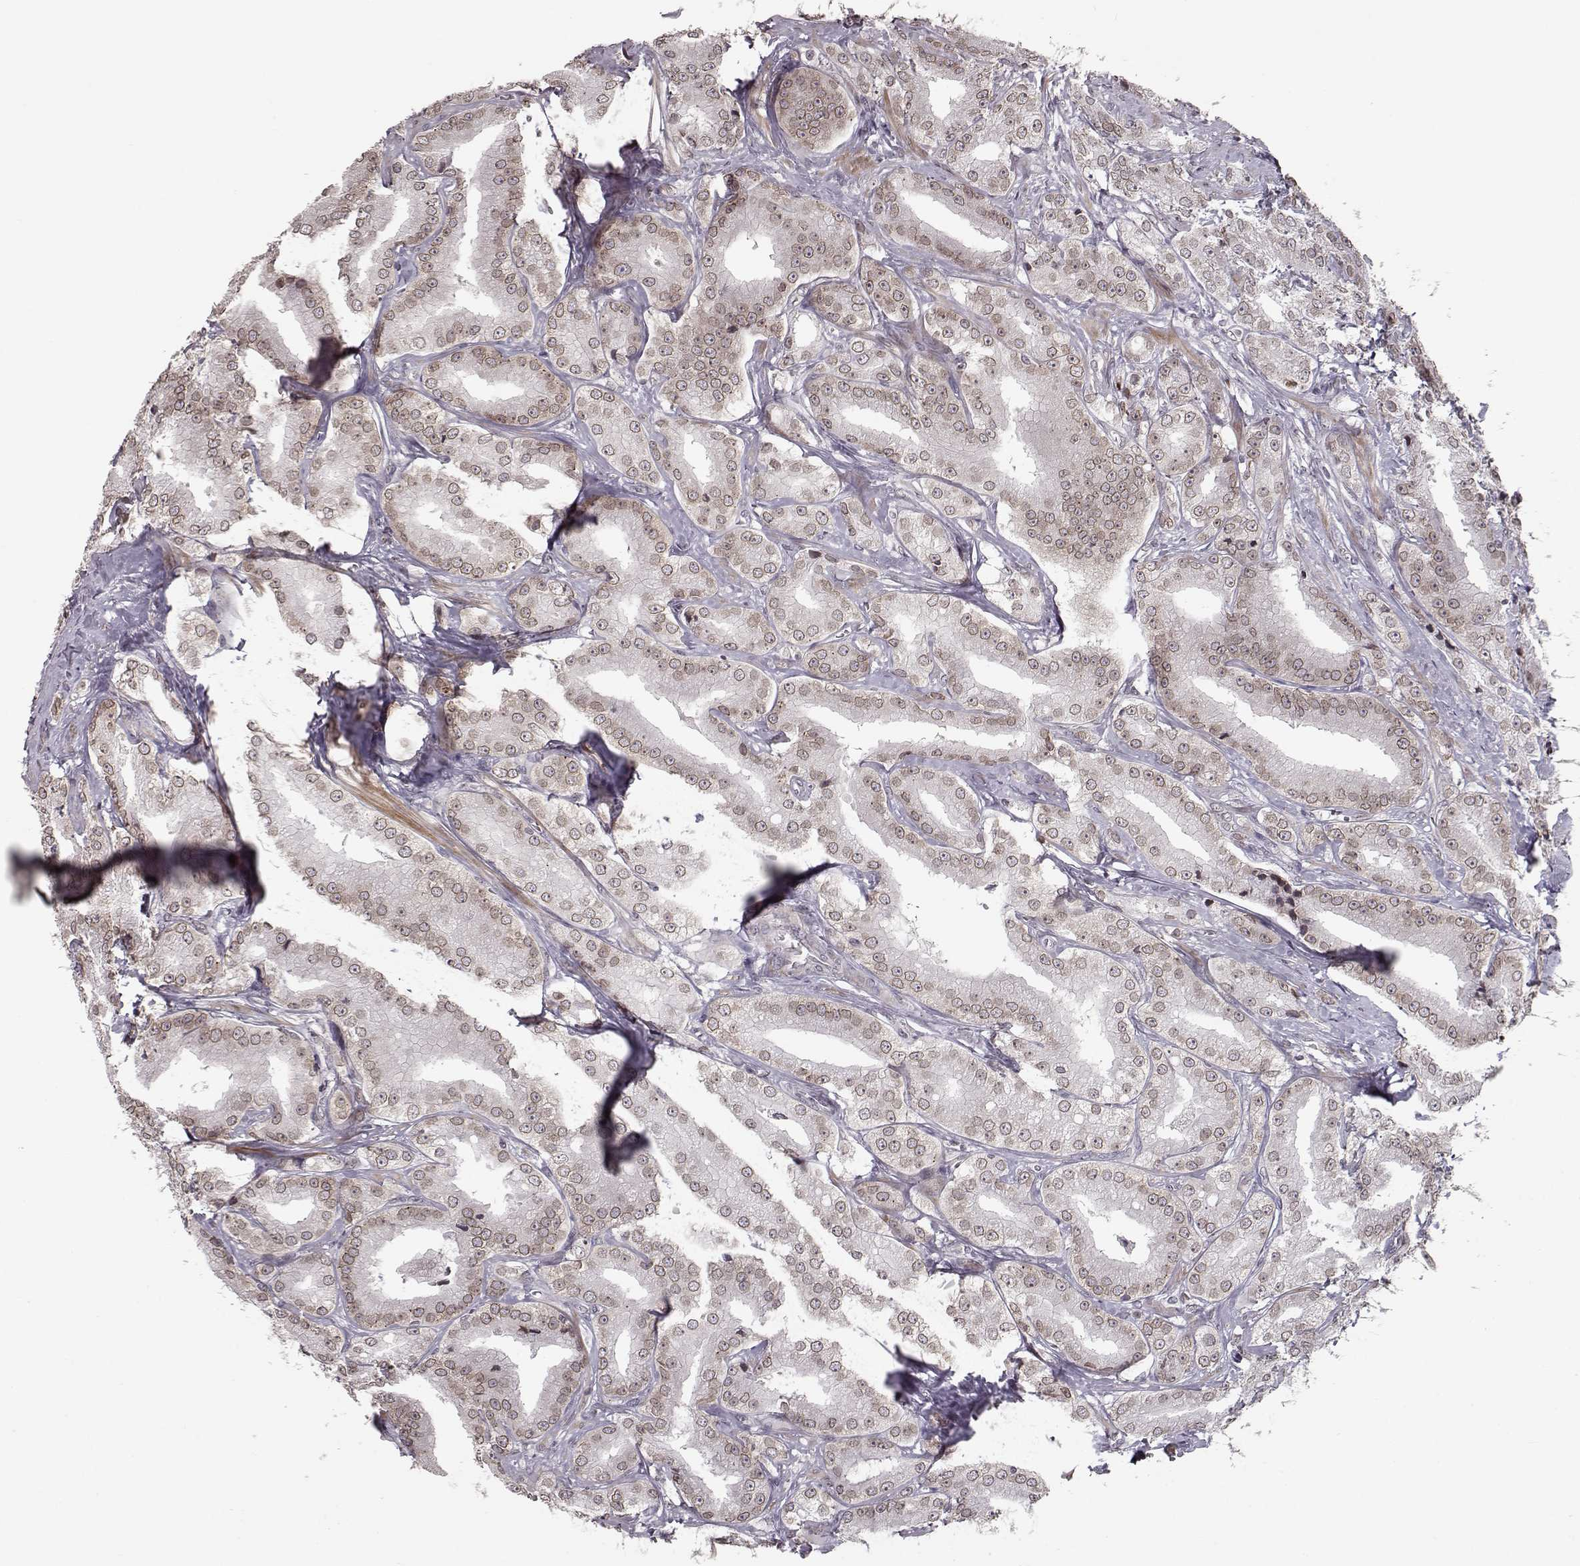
{"staining": {"intensity": "weak", "quantity": ">75%", "location": "cytoplasmic/membranous,nuclear"}, "tissue": "prostate cancer", "cell_type": "Tumor cells", "image_type": "cancer", "snomed": [{"axis": "morphology", "description": "Adenocarcinoma, High grade"}, {"axis": "topography", "description": "Prostate"}], "caption": "High-magnification brightfield microscopy of prostate cancer stained with DAB (brown) and counterstained with hematoxylin (blue). tumor cells exhibit weak cytoplasmic/membranous and nuclear staining is identified in about>75% of cells.", "gene": "NUP37", "patient": {"sex": "male", "age": 64}}